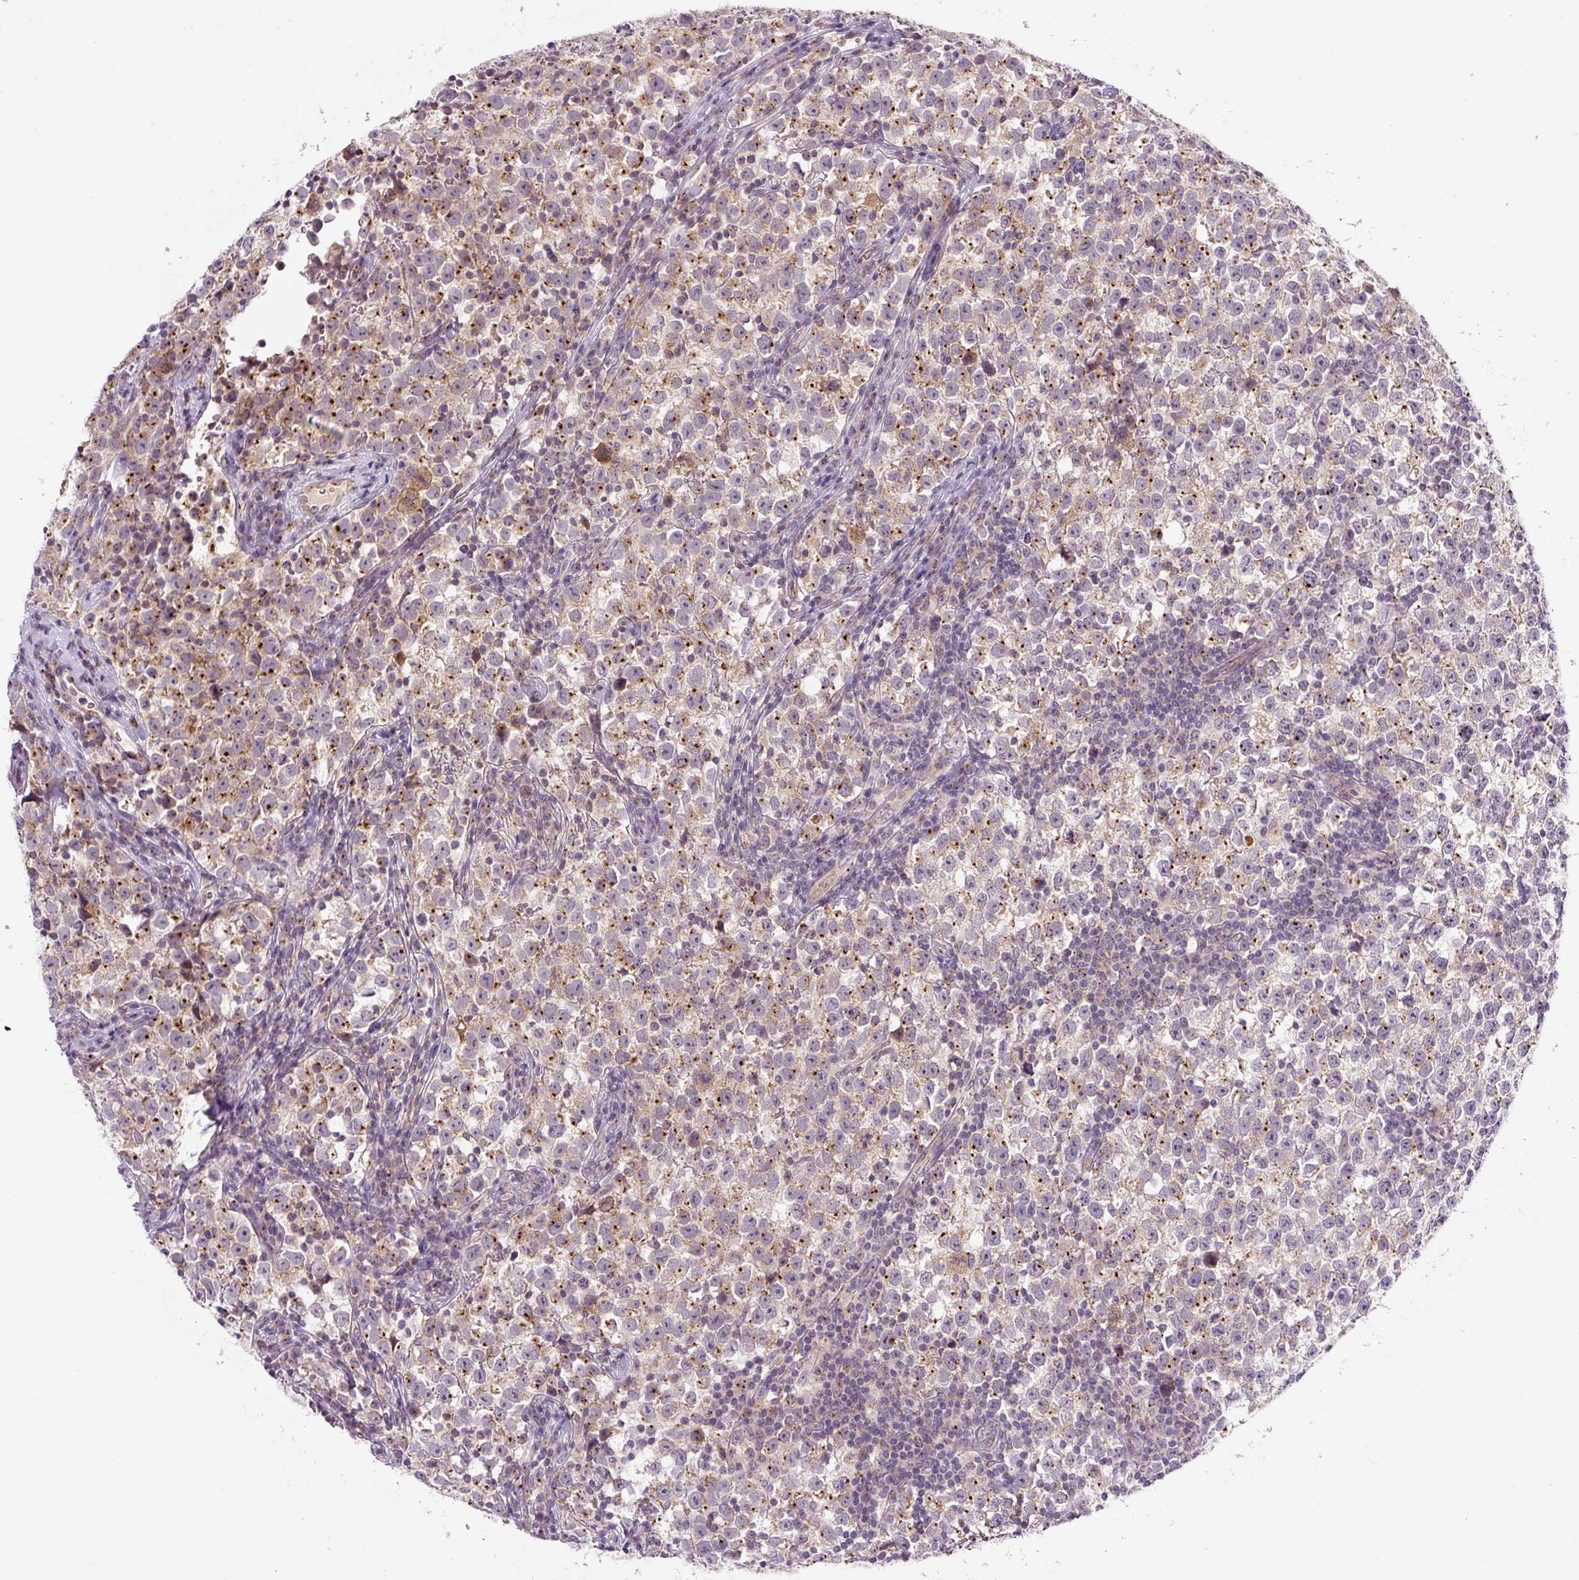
{"staining": {"intensity": "moderate", "quantity": ">75%", "location": "cytoplasmic/membranous"}, "tissue": "testis cancer", "cell_type": "Tumor cells", "image_type": "cancer", "snomed": [{"axis": "morphology", "description": "Normal tissue, NOS"}, {"axis": "morphology", "description": "Seminoma, NOS"}, {"axis": "topography", "description": "Testis"}], "caption": "Seminoma (testis) was stained to show a protein in brown. There is medium levels of moderate cytoplasmic/membranous positivity in approximately >75% of tumor cells.", "gene": "PCM1", "patient": {"sex": "male", "age": 43}}